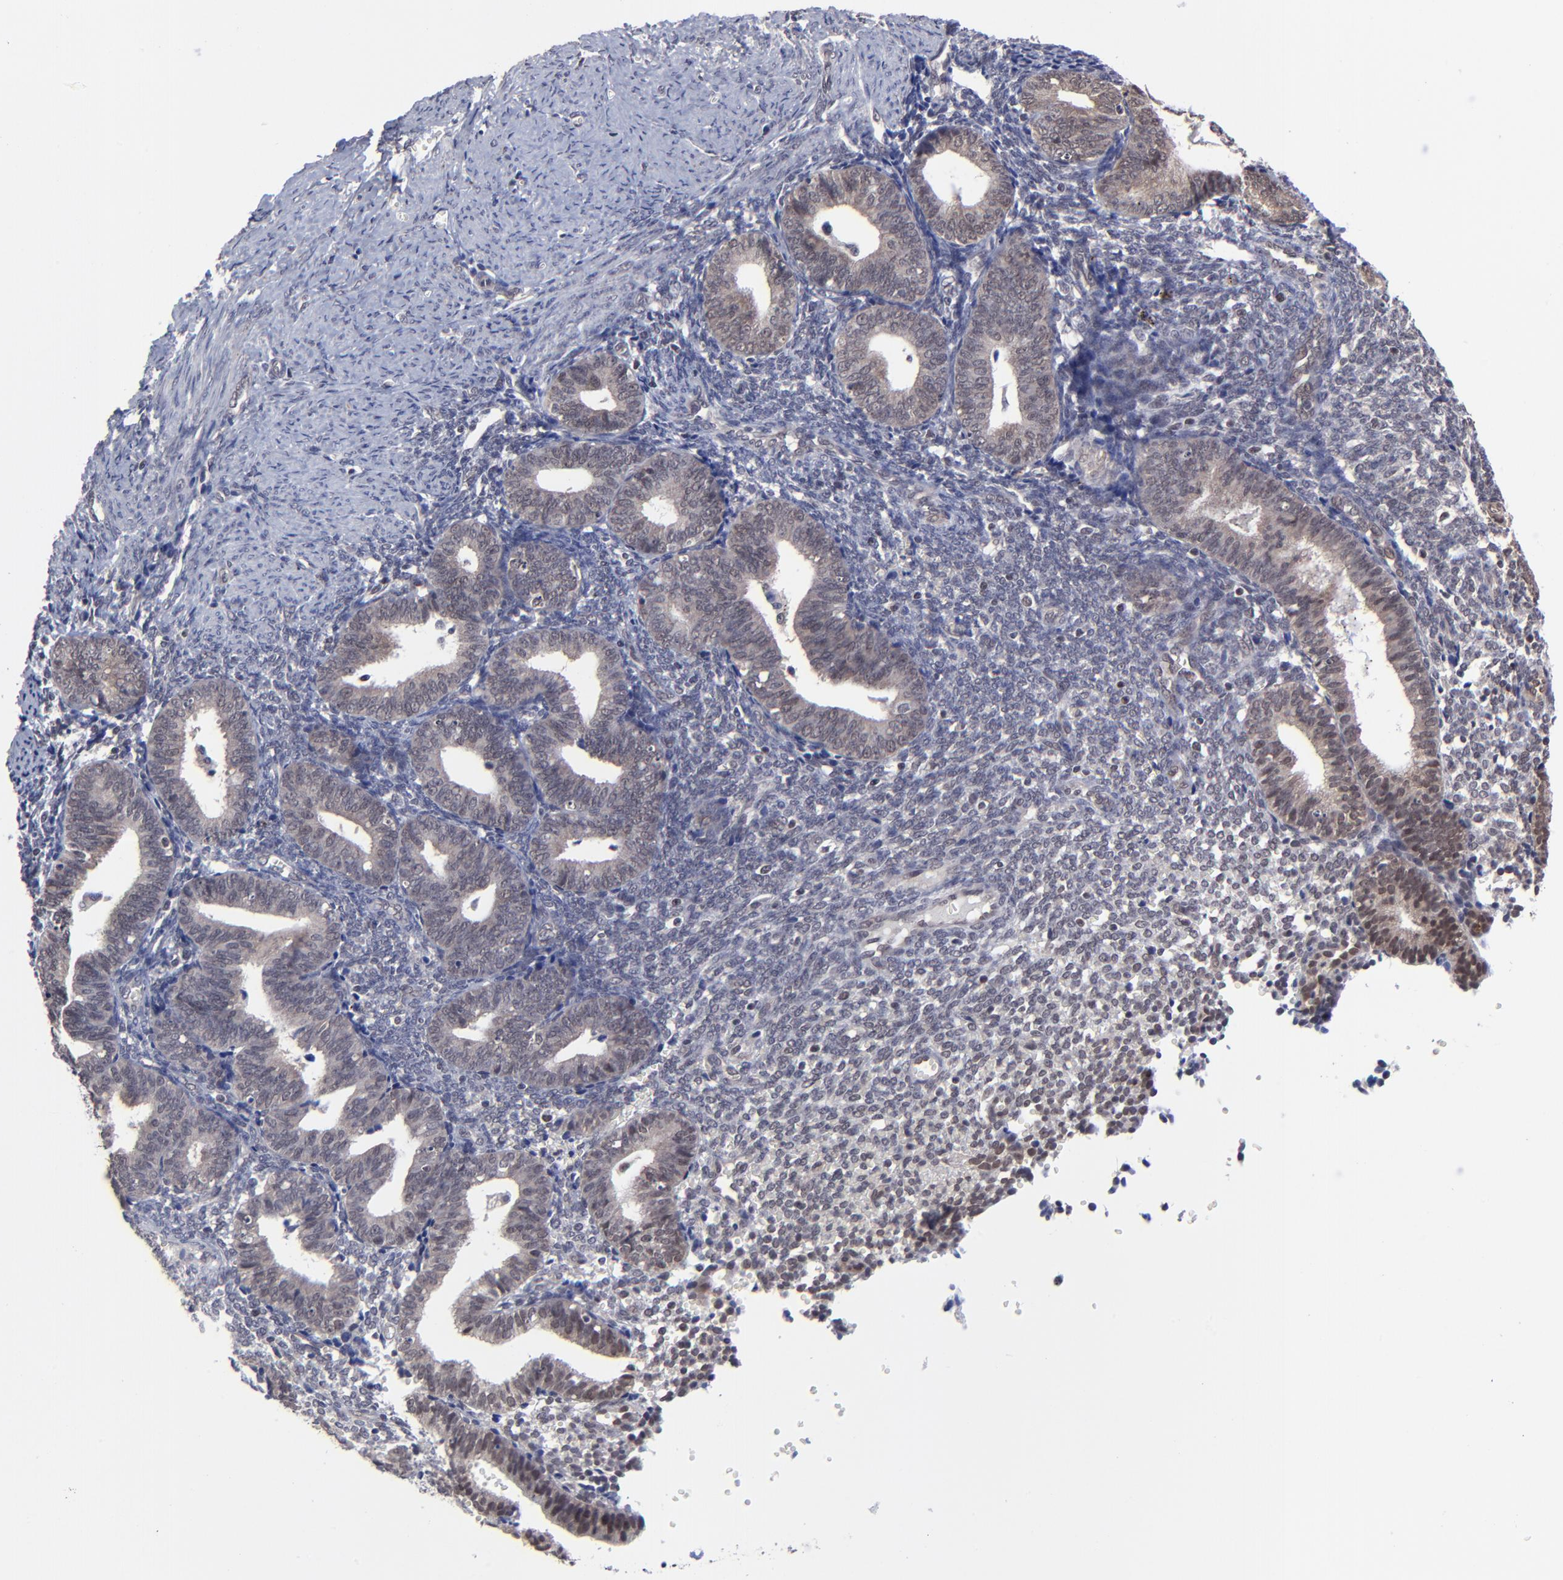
{"staining": {"intensity": "weak", "quantity": "<25%", "location": "nuclear"}, "tissue": "endometrium", "cell_type": "Cells in endometrial stroma", "image_type": "normal", "snomed": [{"axis": "morphology", "description": "Normal tissue, NOS"}, {"axis": "topography", "description": "Endometrium"}], "caption": "Cells in endometrial stroma show no significant expression in unremarkable endometrium.", "gene": "ZNF419", "patient": {"sex": "female", "age": 61}}